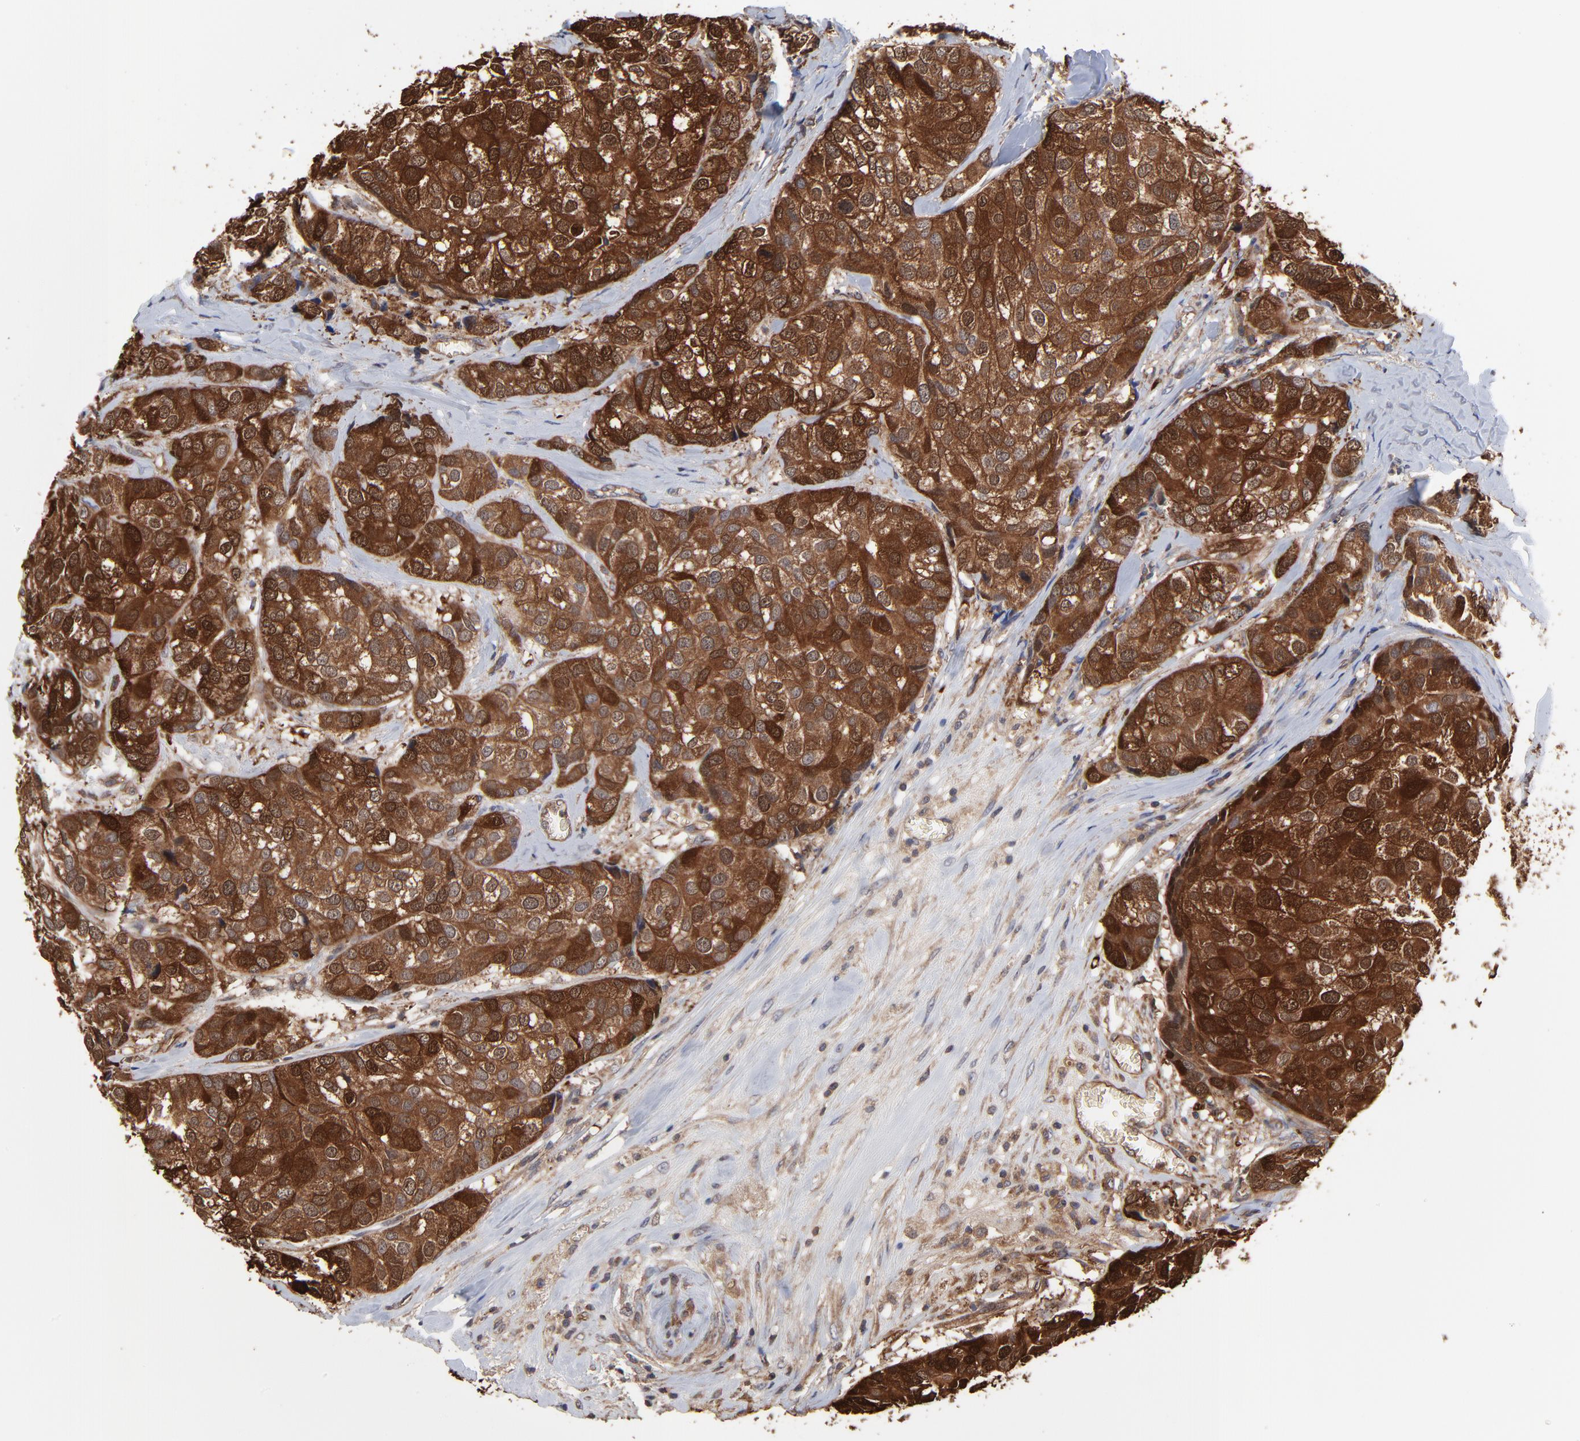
{"staining": {"intensity": "strong", "quantity": ">75%", "location": "cytoplasmic/membranous"}, "tissue": "breast cancer", "cell_type": "Tumor cells", "image_type": "cancer", "snomed": [{"axis": "morphology", "description": "Duct carcinoma"}, {"axis": "topography", "description": "Breast"}], "caption": "The photomicrograph demonstrates a brown stain indicating the presence of a protein in the cytoplasmic/membranous of tumor cells in breast cancer.", "gene": "ARMT1", "patient": {"sex": "female", "age": 68}}